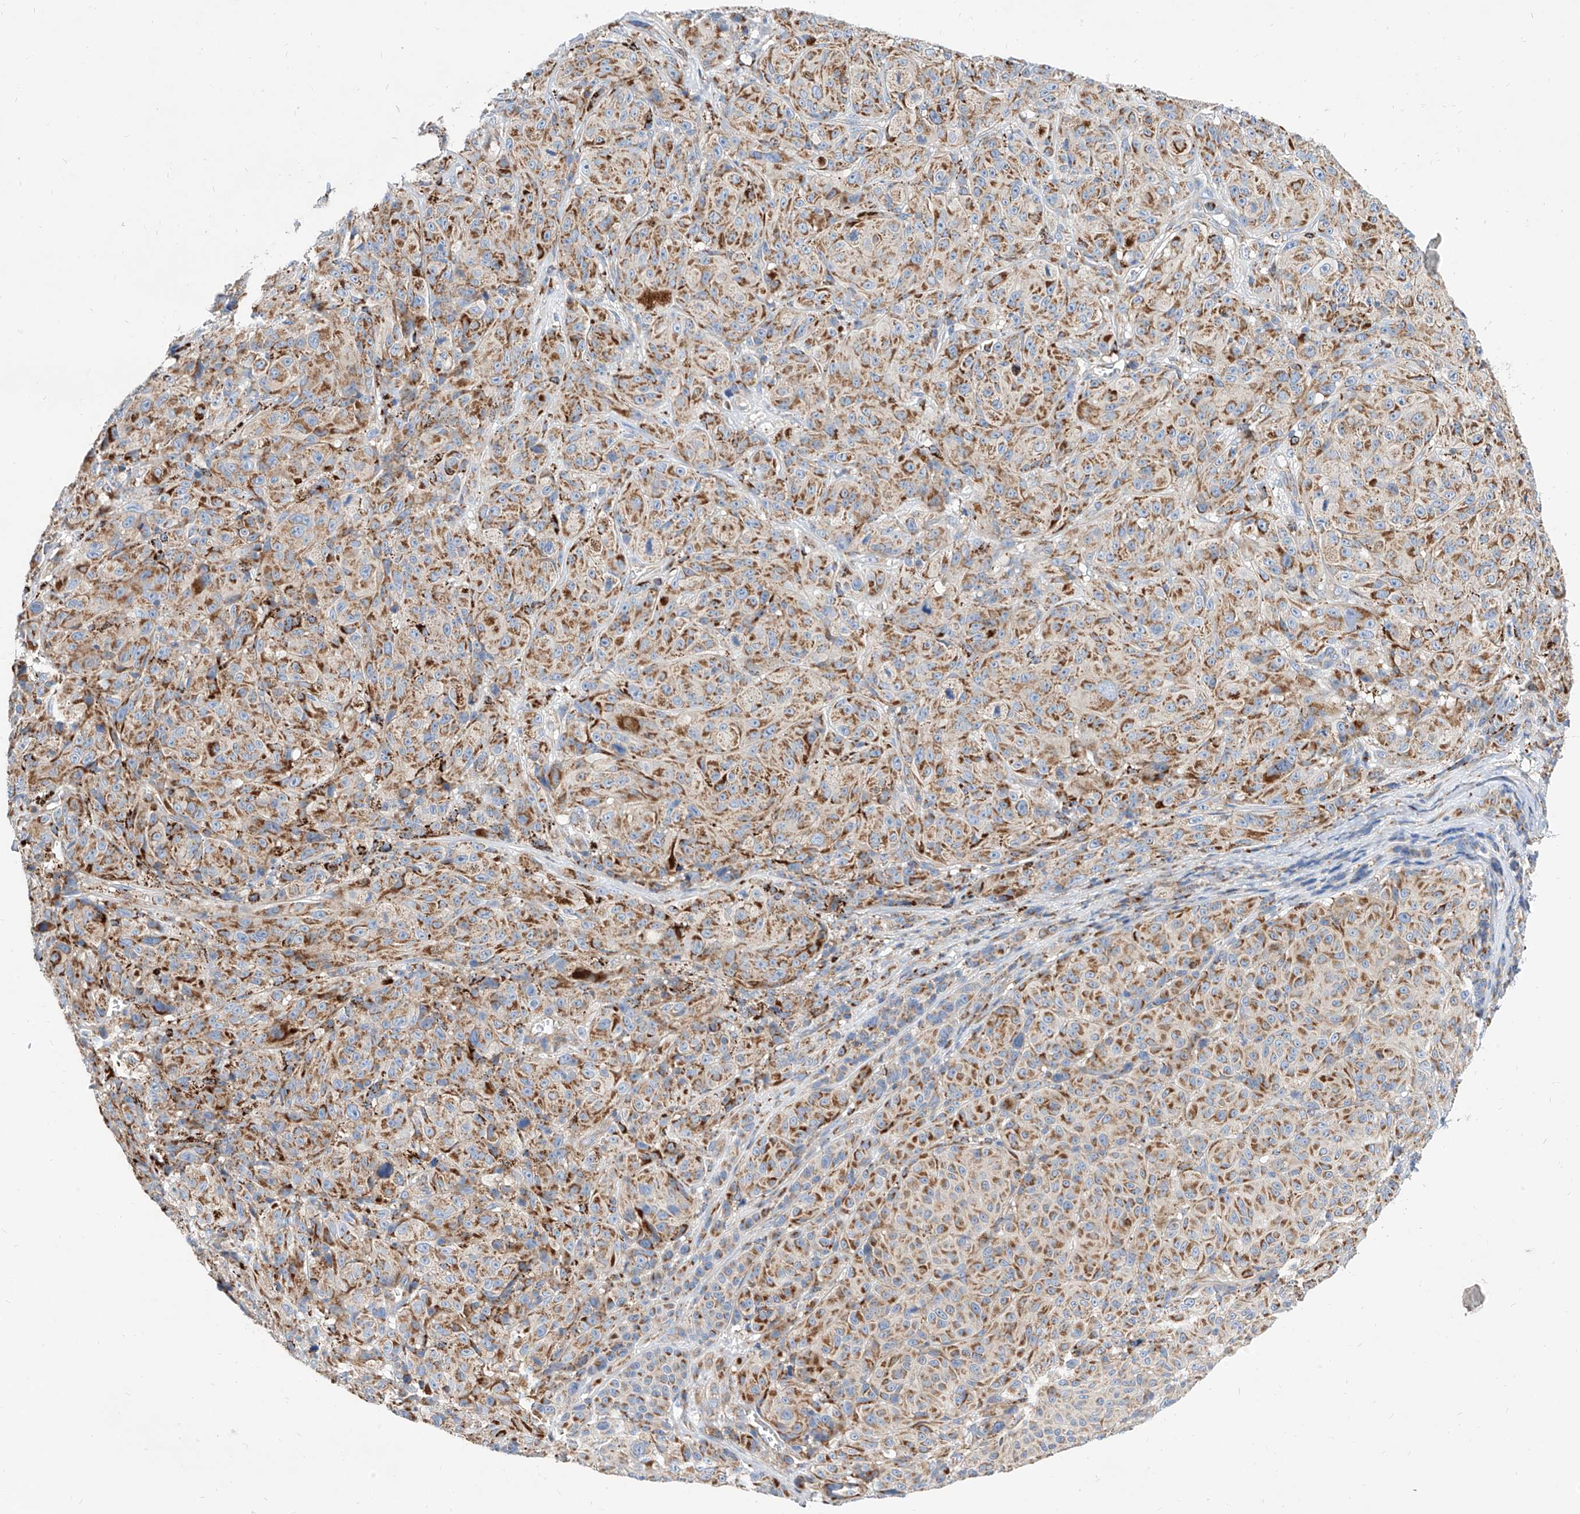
{"staining": {"intensity": "moderate", "quantity": ">75%", "location": "cytoplasmic/membranous"}, "tissue": "melanoma", "cell_type": "Tumor cells", "image_type": "cancer", "snomed": [{"axis": "morphology", "description": "Malignant melanoma, NOS"}, {"axis": "topography", "description": "Skin"}], "caption": "Immunohistochemistry (DAB (3,3'-diaminobenzidine)) staining of human melanoma demonstrates moderate cytoplasmic/membranous protein positivity in approximately >75% of tumor cells.", "gene": "CPNE5", "patient": {"sex": "male", "age": 73}}